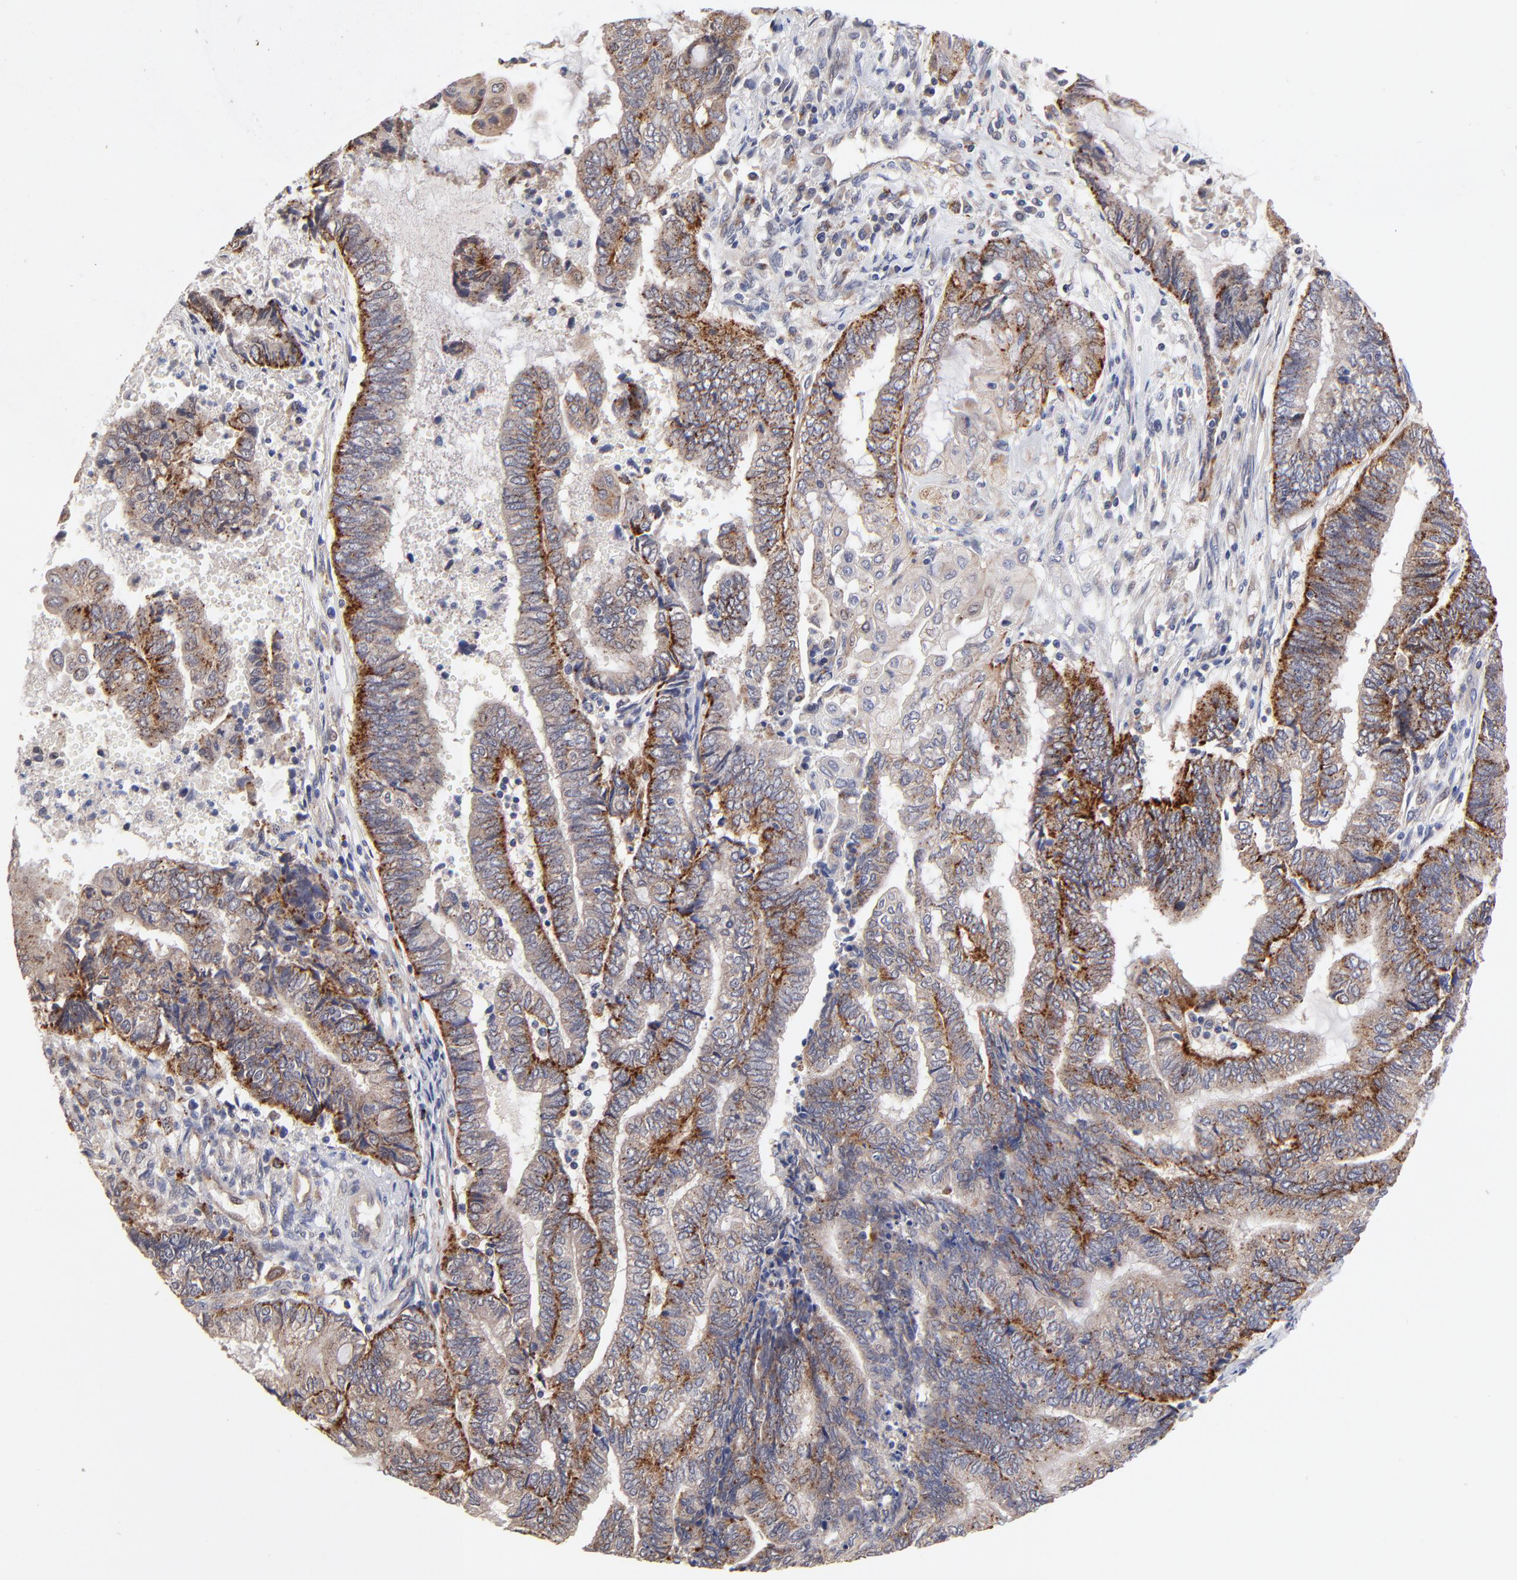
{"staining": {"intensity": "moderate", "quantity": "25%-75%", "location": "cytoplasmic/membranous"}, "tissue": "endometrial cancer", "cell_type": "Tumor cells", "image_type": "cancer", "snomed": [{"axis": "morphology", "description": "Adenocarcinoma, NOS"}, {"axis": "topography", "description": "Uterus"}, {"axis": "topography", "description": "Endometrium"}], "caption": "Adenocarcinoma (endometrial) stained with DAB IHC exhibits medium levels of moderate cytoplasmic/membranous expression in about 25%-75% of tumor cells.", "gene": "PDE4B", "patient": {"sex": "female", "age": 70}}